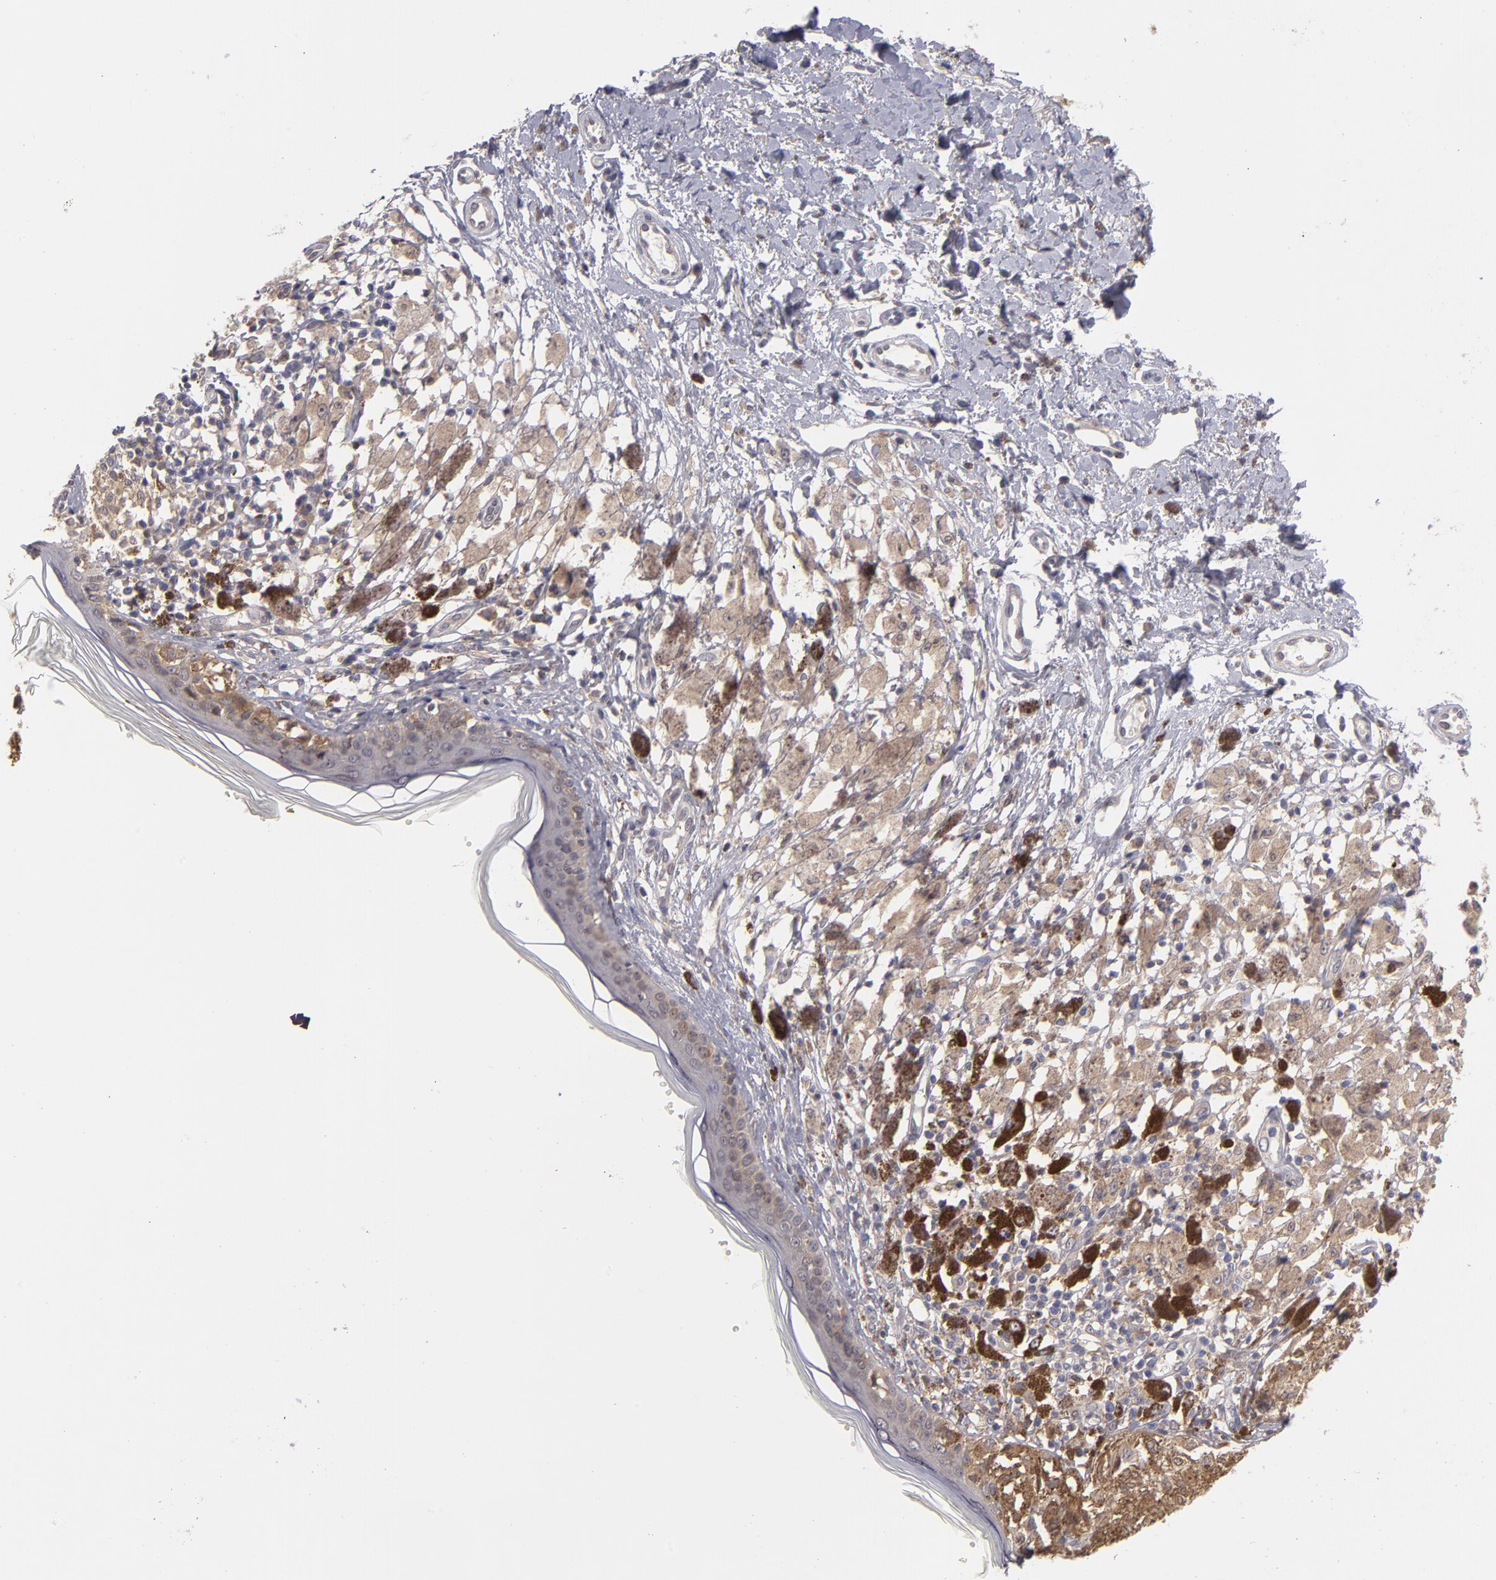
{"staining": {"intensity": "strong", "quantity": ">75%", "location": "cytoplasmic/membranous"}, "tissue": "melanoma", "cell_type": "Tumor cells", "image_type": "cancer", "snomed": [{"axis": "morphology", "description": "Malignant melanoma, NOS"}, {"axis": "topography", "description": "Skin"}], "caption": "Strong cytoplasmic/membranous protein staining is appreciated in about >75% of tumor cells in malignant melanoma.", "gene": "MTHFD1", "patient": {"sex": "male", "age": 88}}